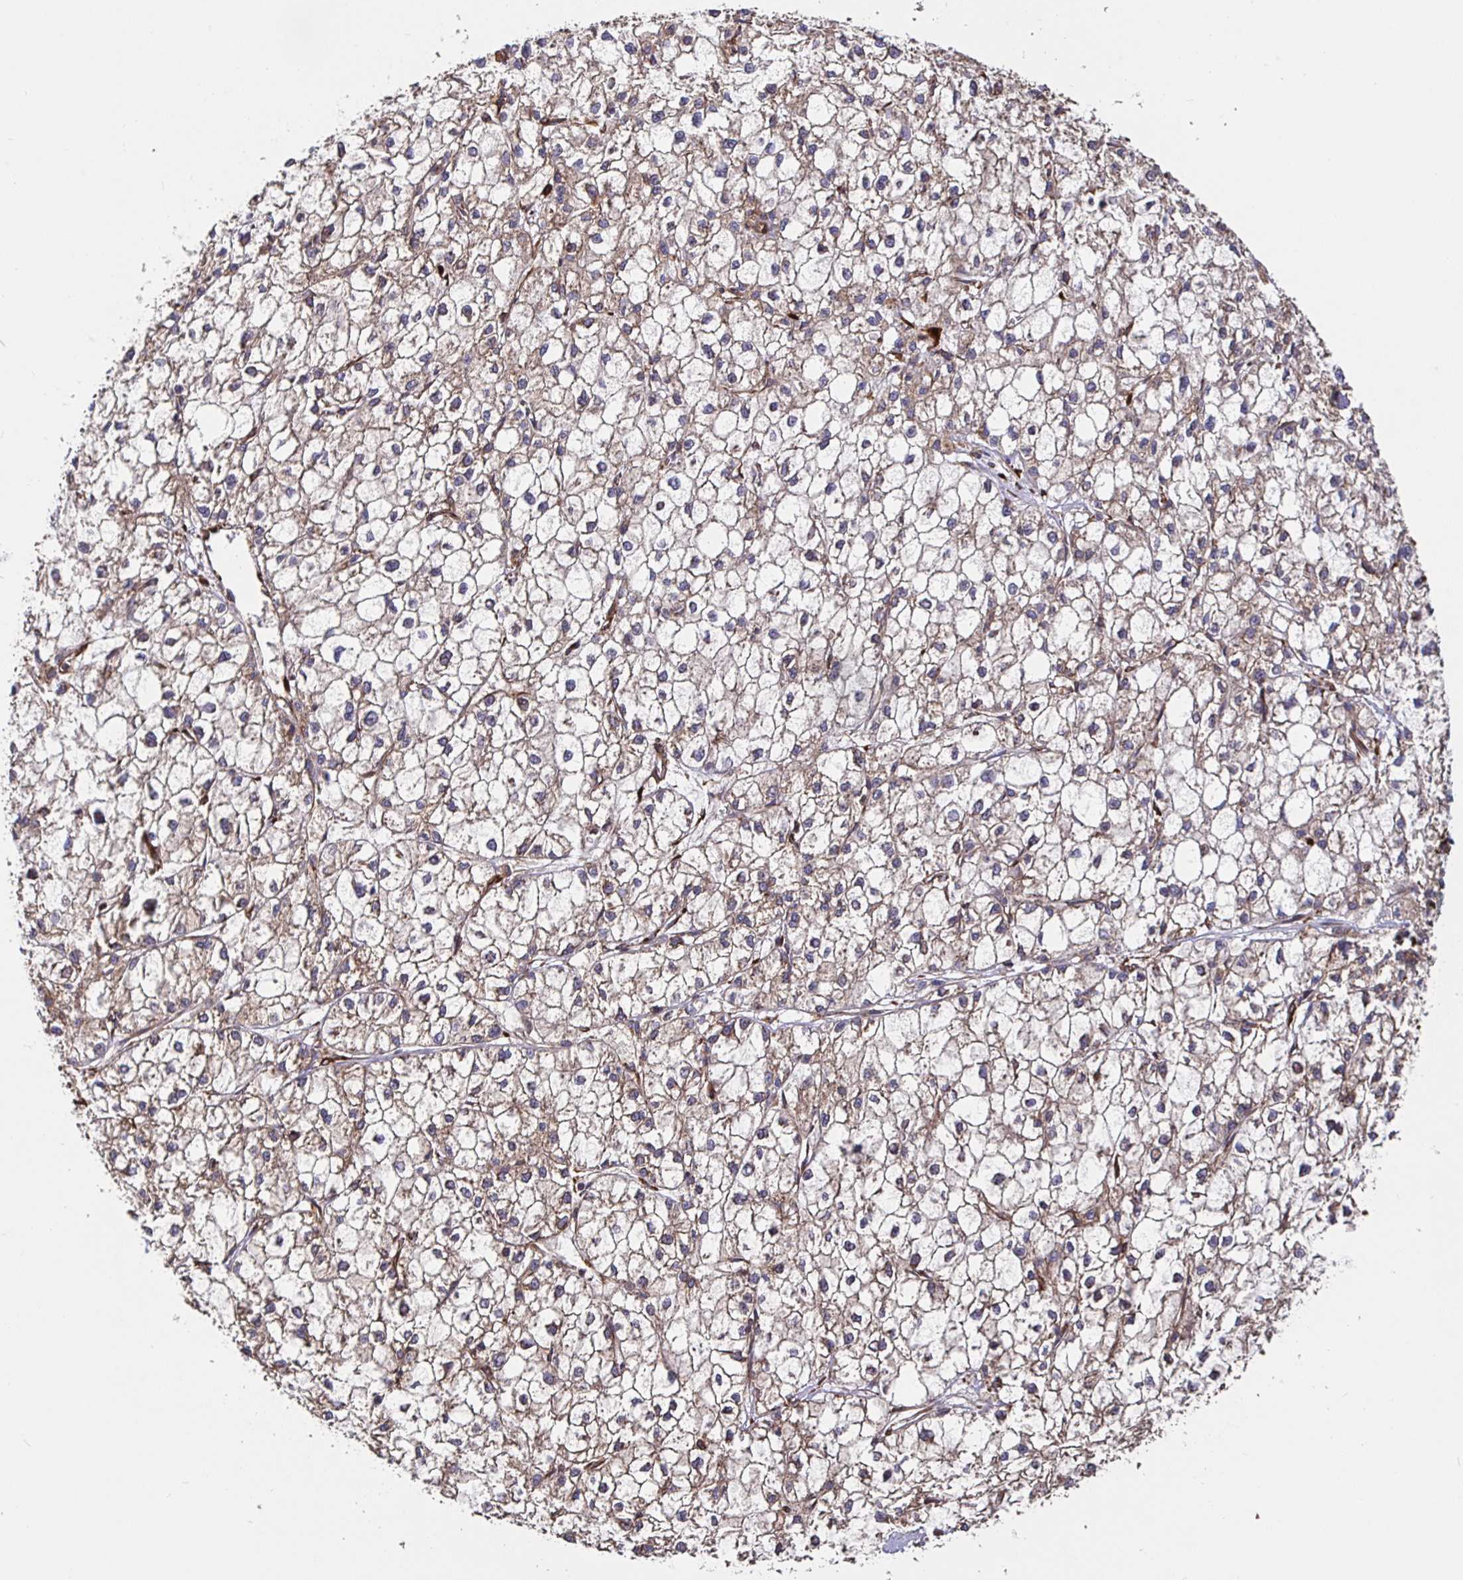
{"staining": {"intensity": "weak", "quantity": "25%-75%", "location": "cytoplasmic/membranous"}, "tissue": "liver cancer", "cell_type": "Tumor cells", "image_type": "cancer", "snomed": [{"axis": "morphology", "description": "Carcinoma, Hepatocellular, NOS"}, {"axis": "topography", "description": "Liver"}], "caption": "High-power microscopy captured an immunohistochemistry (IHC) image of liver hepatocellular carcinoma, revealing weak cytoplasmic/membranous positivity in about 25%-75% of tumor cells.", "gene": "MAOA", "patient": {"sex": "female", "age": 43}}